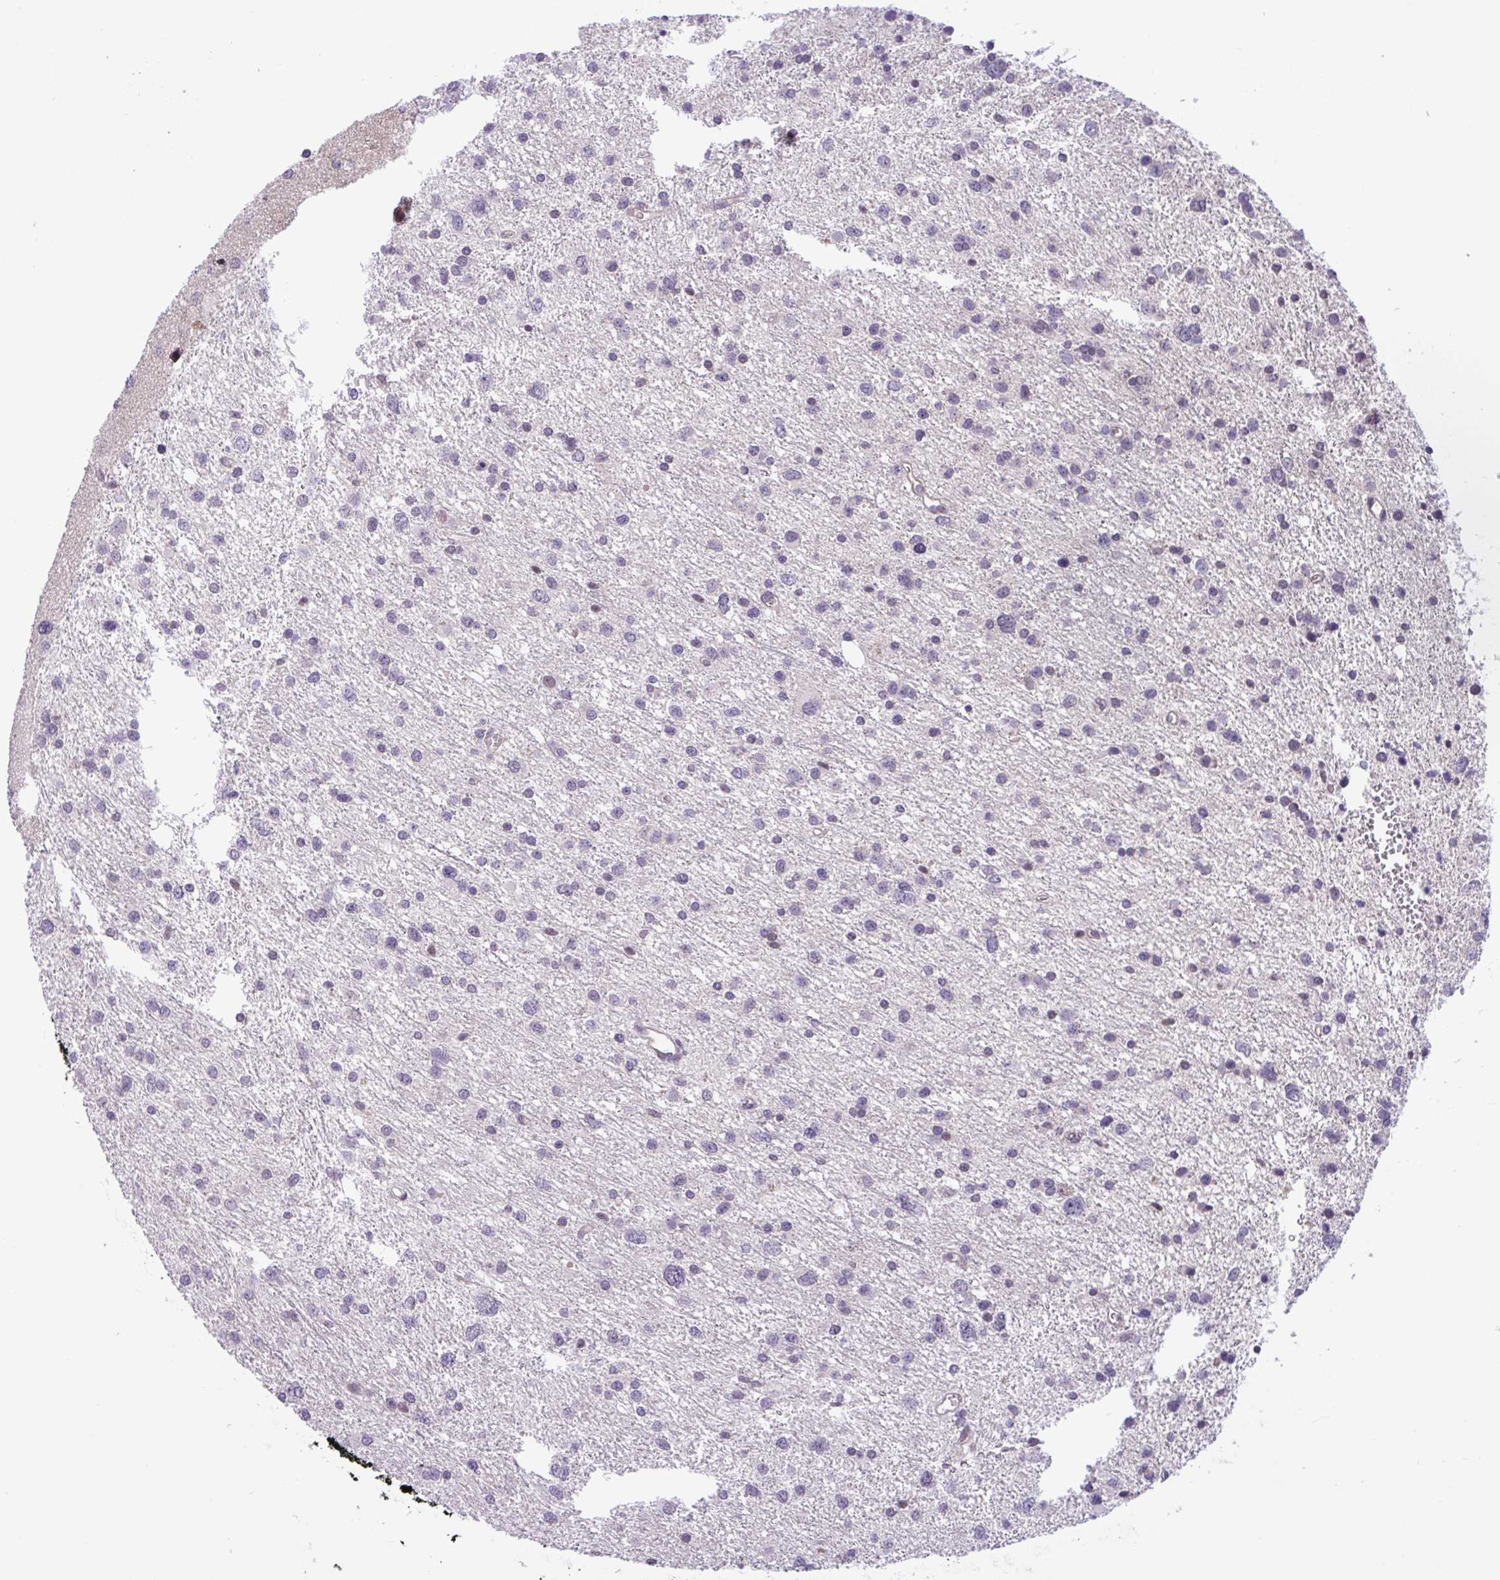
{"staining": {"intensity": "negative", "quantity": "none", "location": "none"}, "tissue": "glioma", "cell_type": "Tumor cells", "image_type": "cancer", "snomed": [{"axis": "morphology", "description": "Glioma, malignant, Low grade"}, {"axis": "topography", "description": "Brain"}], "caption": "This is an immunohistochemistry (IHC) photomicrograph of malignant low-grade glioma. There is no expression in tumor cells.", "gene": "TTC7B", "patient": {"sex": "female", "age": 55}}